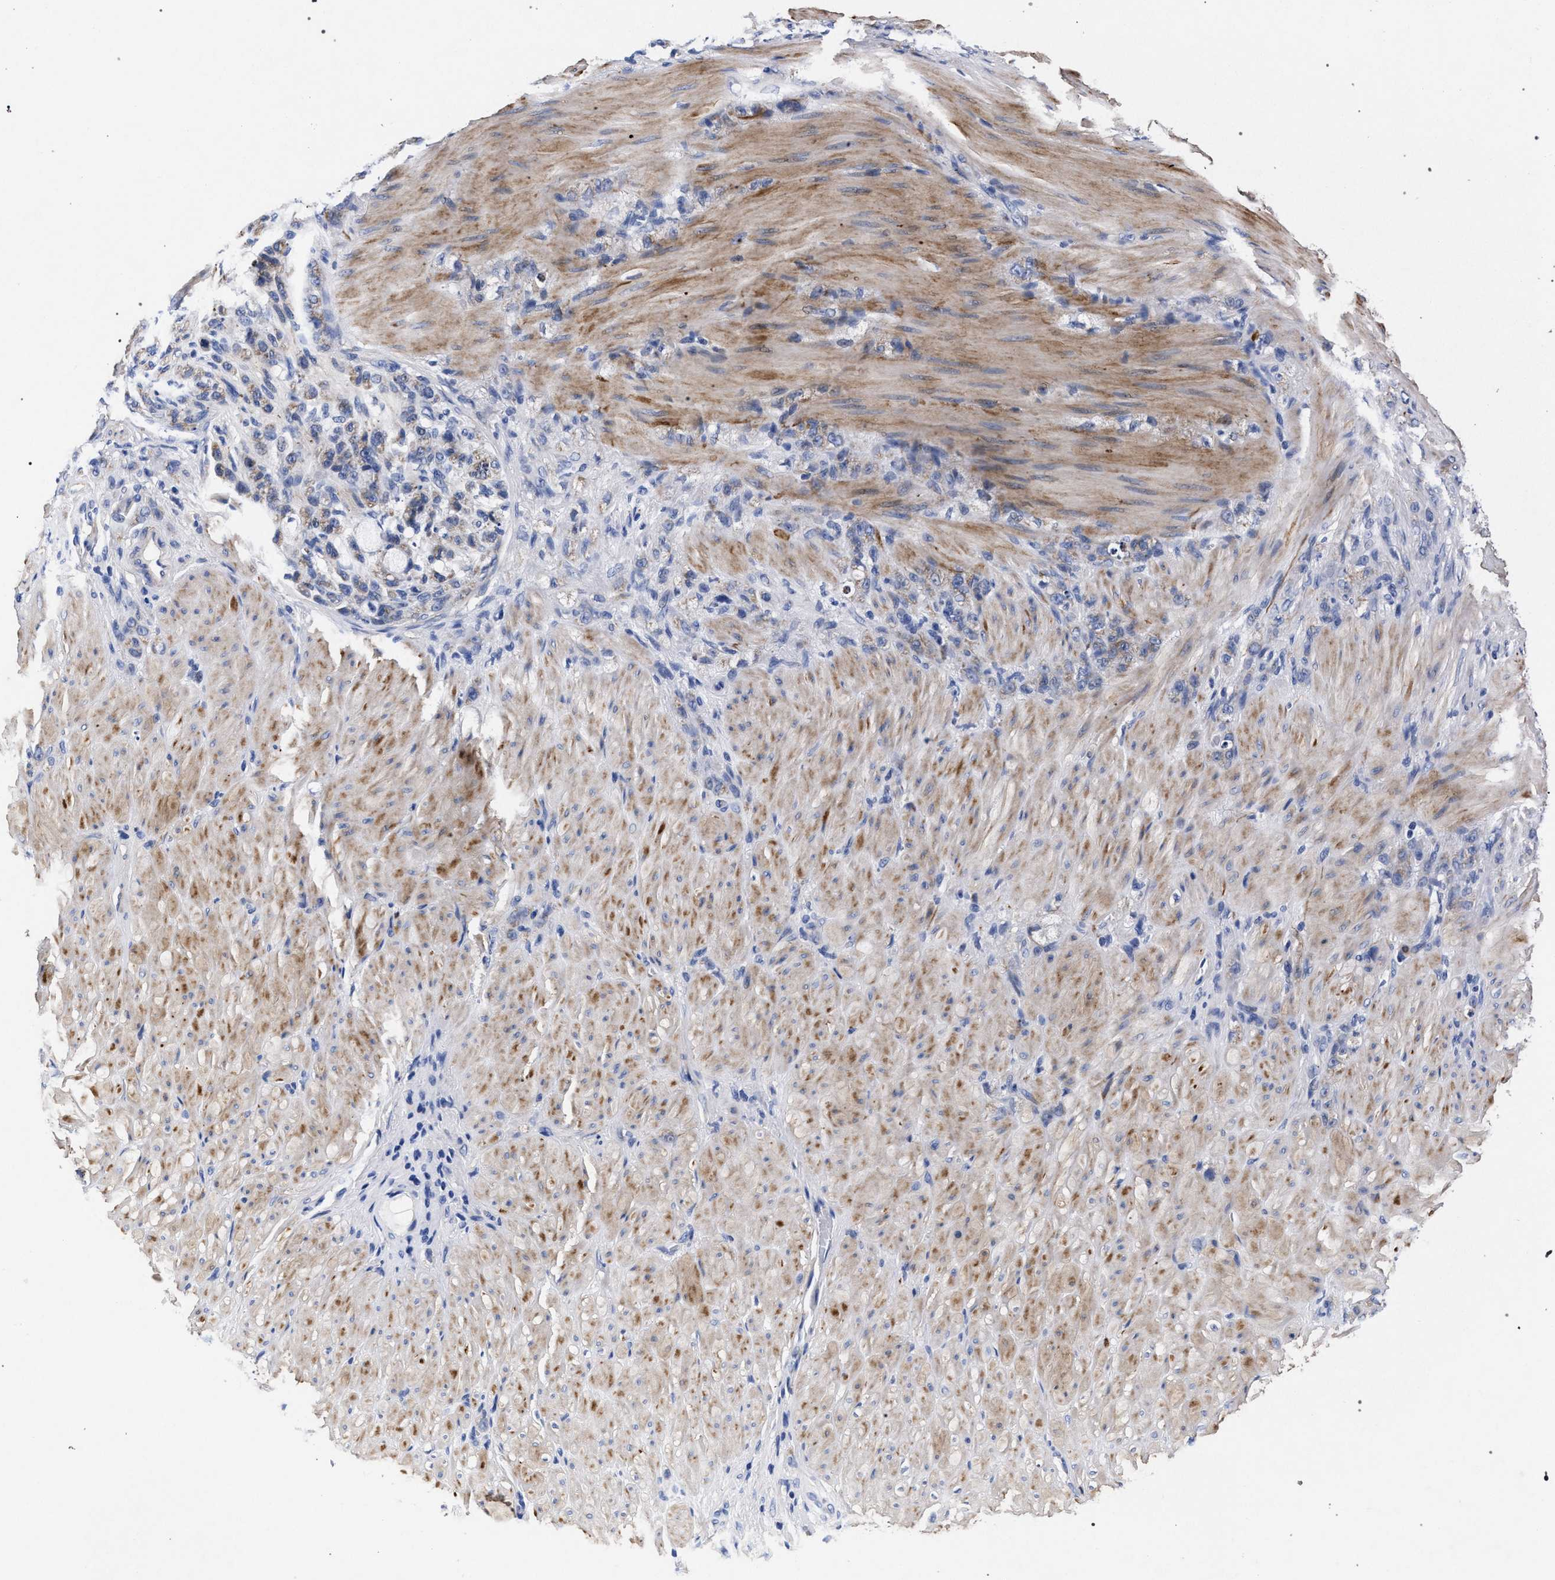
{"staining": {"intensity": "weak", "quantity": "25%-75%", "location": "cytoplasmic/membranous"}, "tissue": "stomach cancer", "cell_type": "Tumor cells", "image_type": "cancer", "snomed": [{"axis": "morphology", "description": "Normal tissue, NOS"}, {"axis": "morphology", "description": "Adenocarcinoma, NOS"}, {"axis": "topography", "description": "Stomach"}], "caption": "A histopathology image of human adenocarcinoma (stomach) stained for a protein demonstrates weak cytoplasmic/membranous brown staining in tumor cells.", "gene": "HSD17B14", "patient": {"sex": "male", "age": 82}}